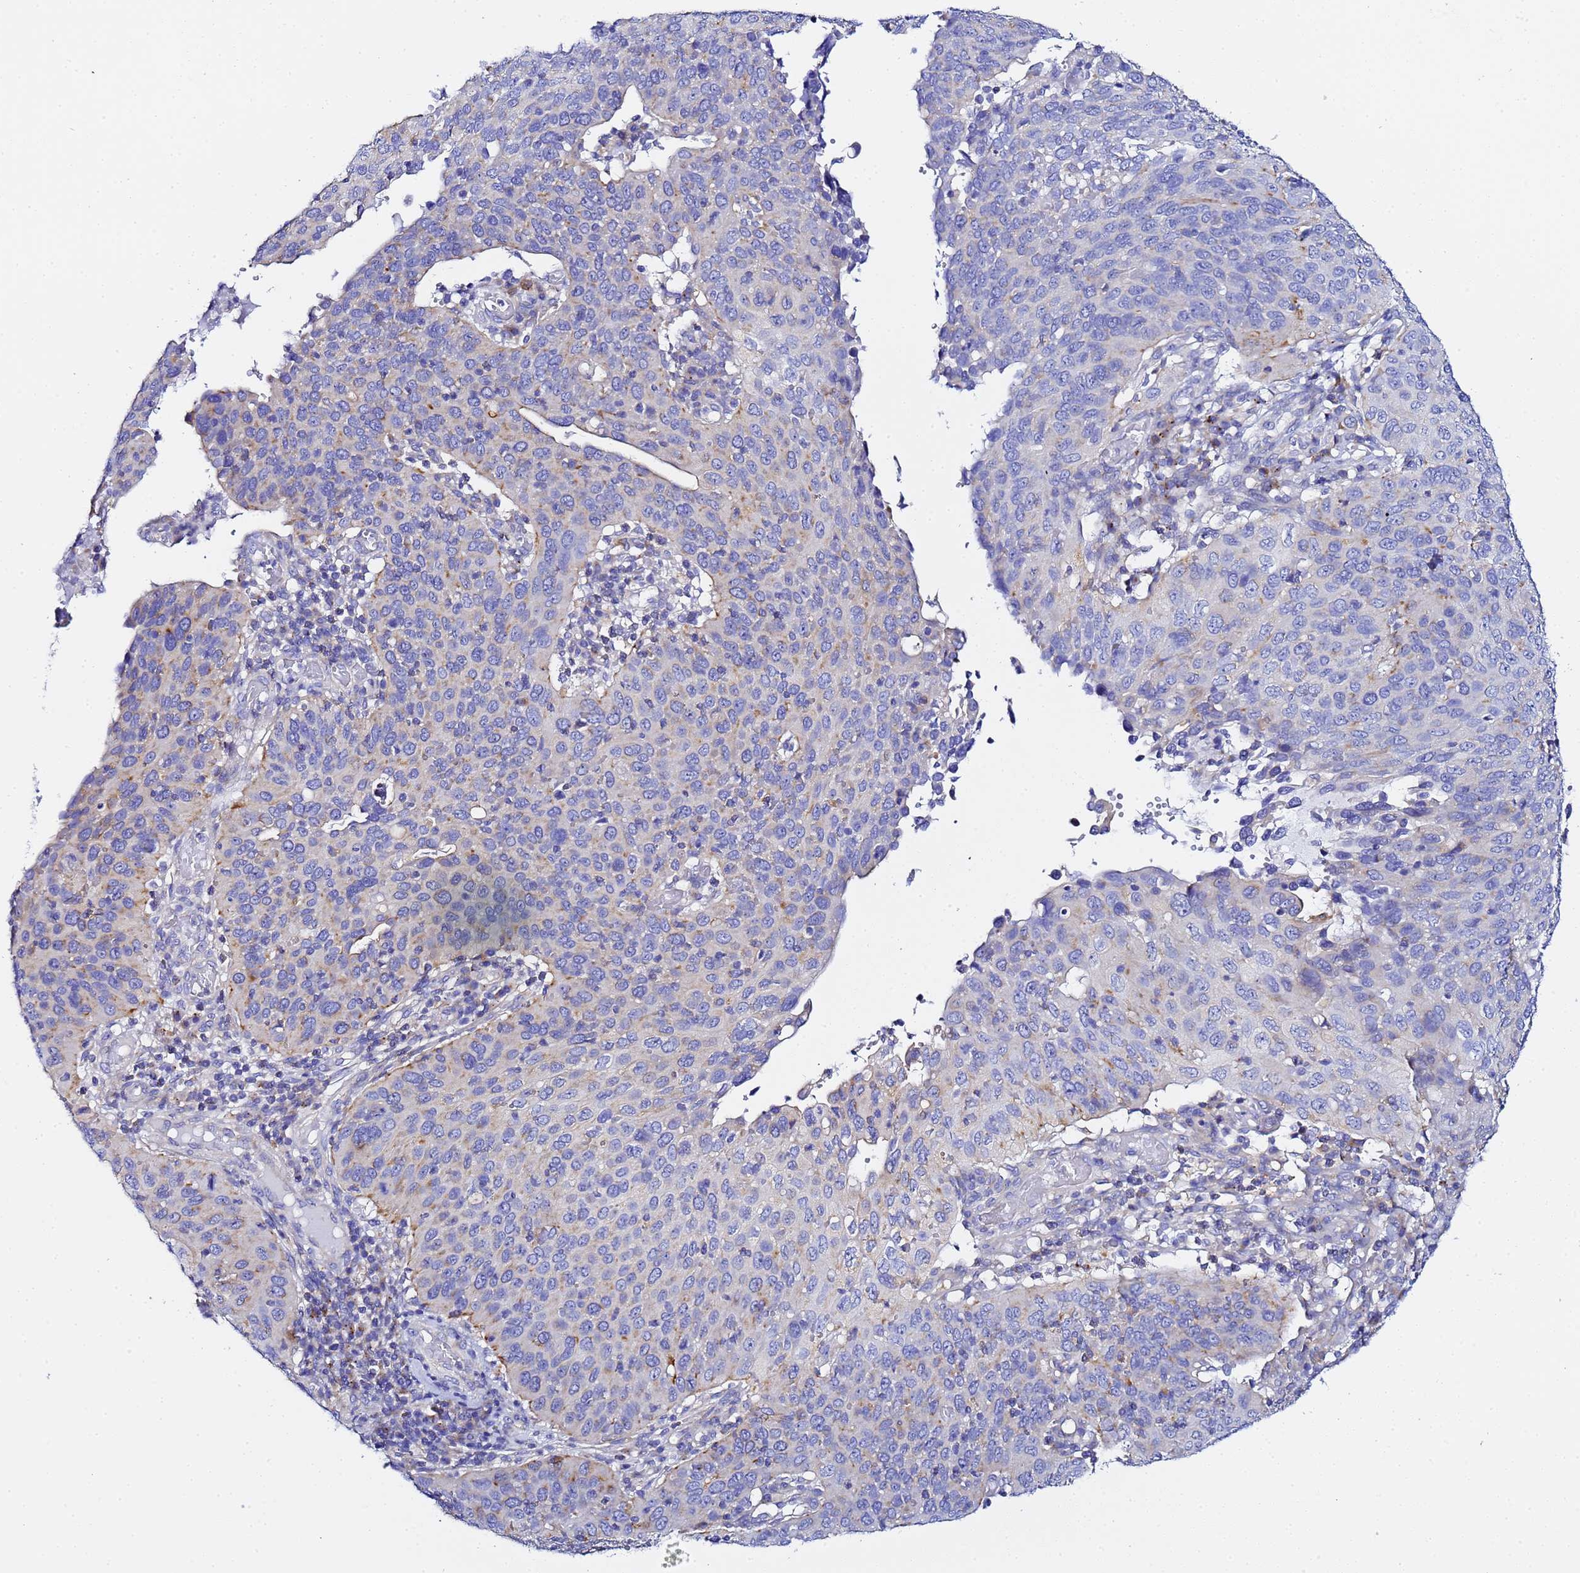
{"staining": {"intensity": "weak", "quantity": "<25%", "location": "cytoplasmic/membranous"}, "tissue": "cervical cancer", "cell_type": "Tumor cells", "image_type": "cancer", "snomed": [{"axis": "morphology", "description": "Squamous cell carcinoma, NOS"}, {"axis": "topography", "description": "Cervix"}], "caption": "DAB immunohistochemical staining of cervical squamous cell carcinoma displays no significant expression in tumor cells.", "gene": "VTI1B", "patient": {"sex": "female", "age": 36}}